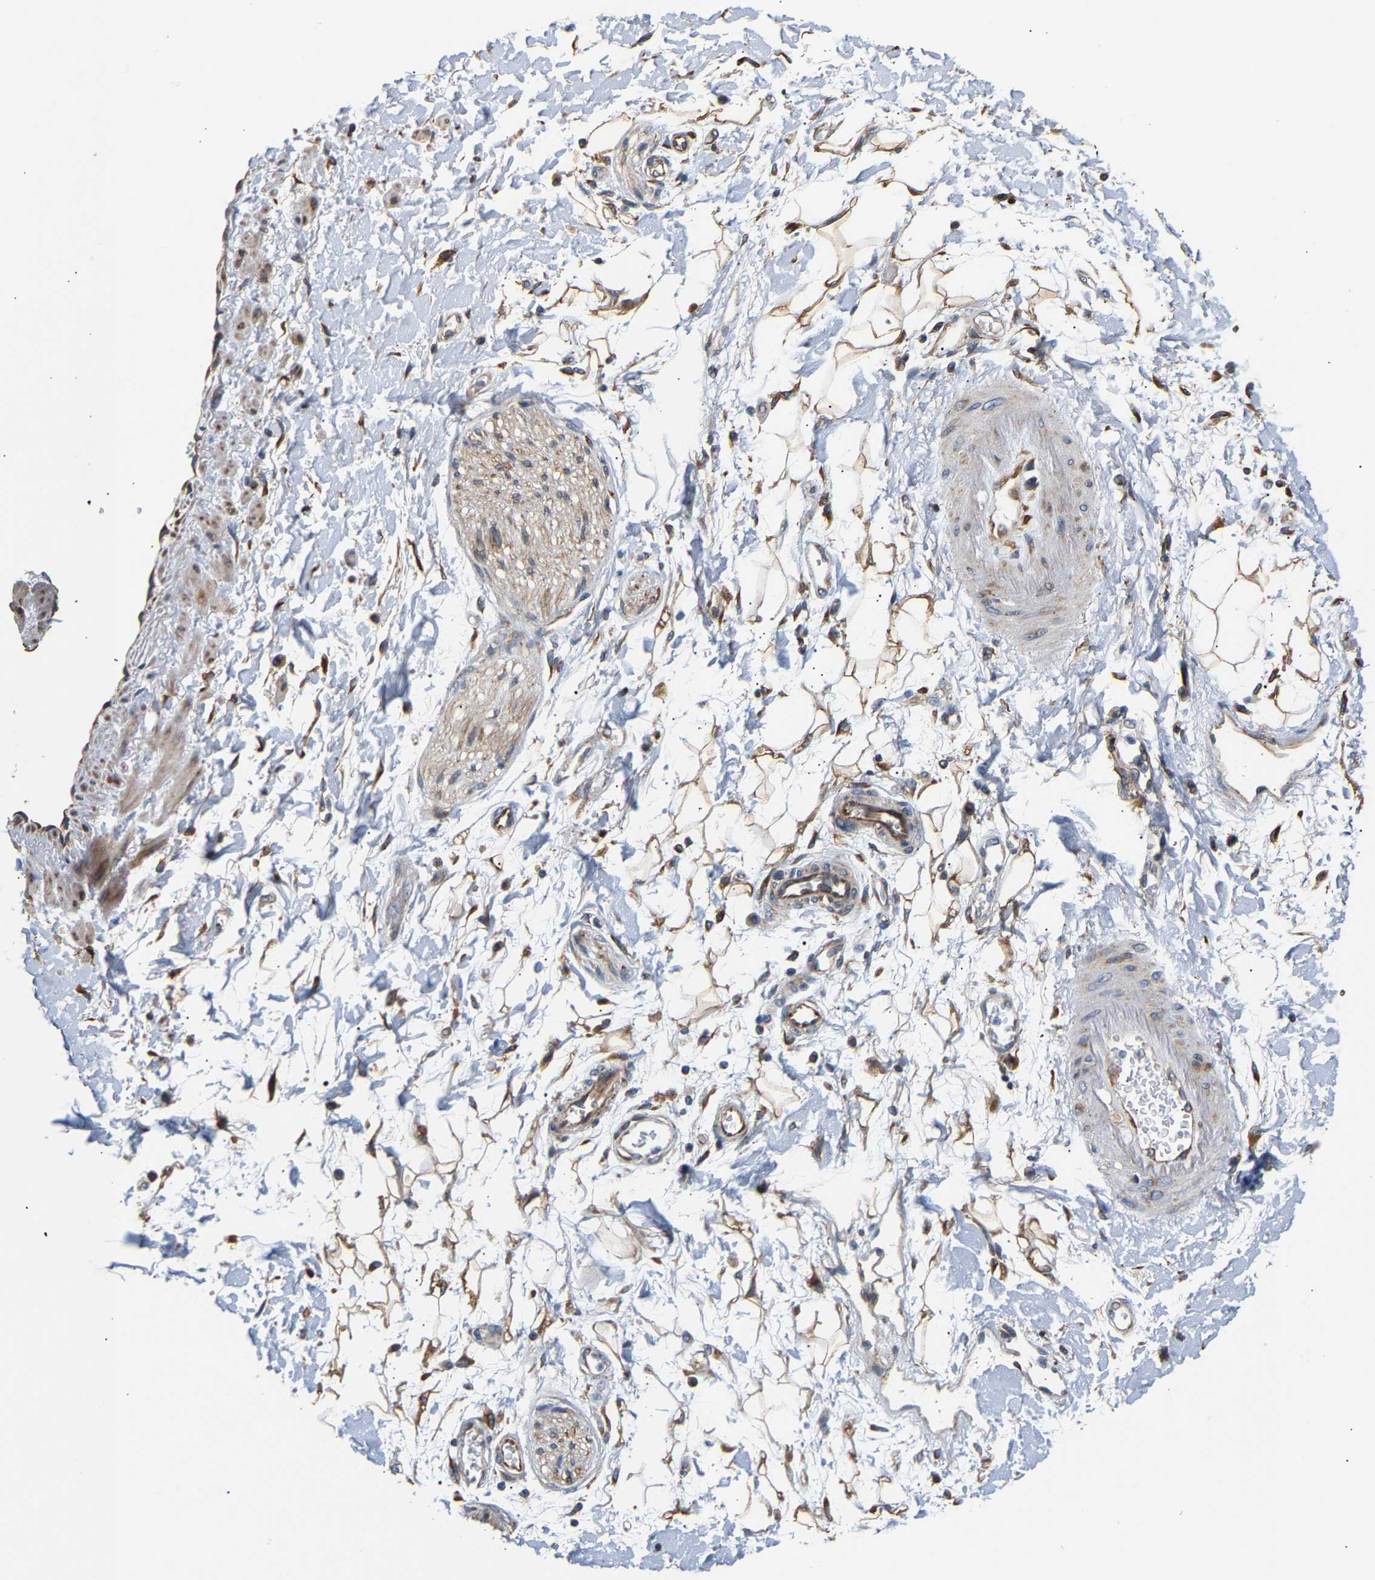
{"staining": {"intensity": "weak", "quantity": ">75%", "location": "cytoplasmic/membranous"}, "tissue": "adipose tissue", "cell_type": "Adipocytes", "image_type": "normal", "snomed": [{"axis": "morphology", "description": "Normal tissue, NOS"}, {"axis": "morphology", "description": "Adenocarcinoma, NOS"}, {"axis": "topography", "description": "Duodenum"}, {"axis": "topography", "description": "Peripheral nerve tissue"}], "caption": "A high-resolution micrograph shows immunohistochemistry (IHC) staining of benign adipose tissue, which reveals weak cytoplasmic/membranous expression in about >75% of adipocytes.", "gene": "TMEM168", "patient": {"sex": "female", "age": 60}}